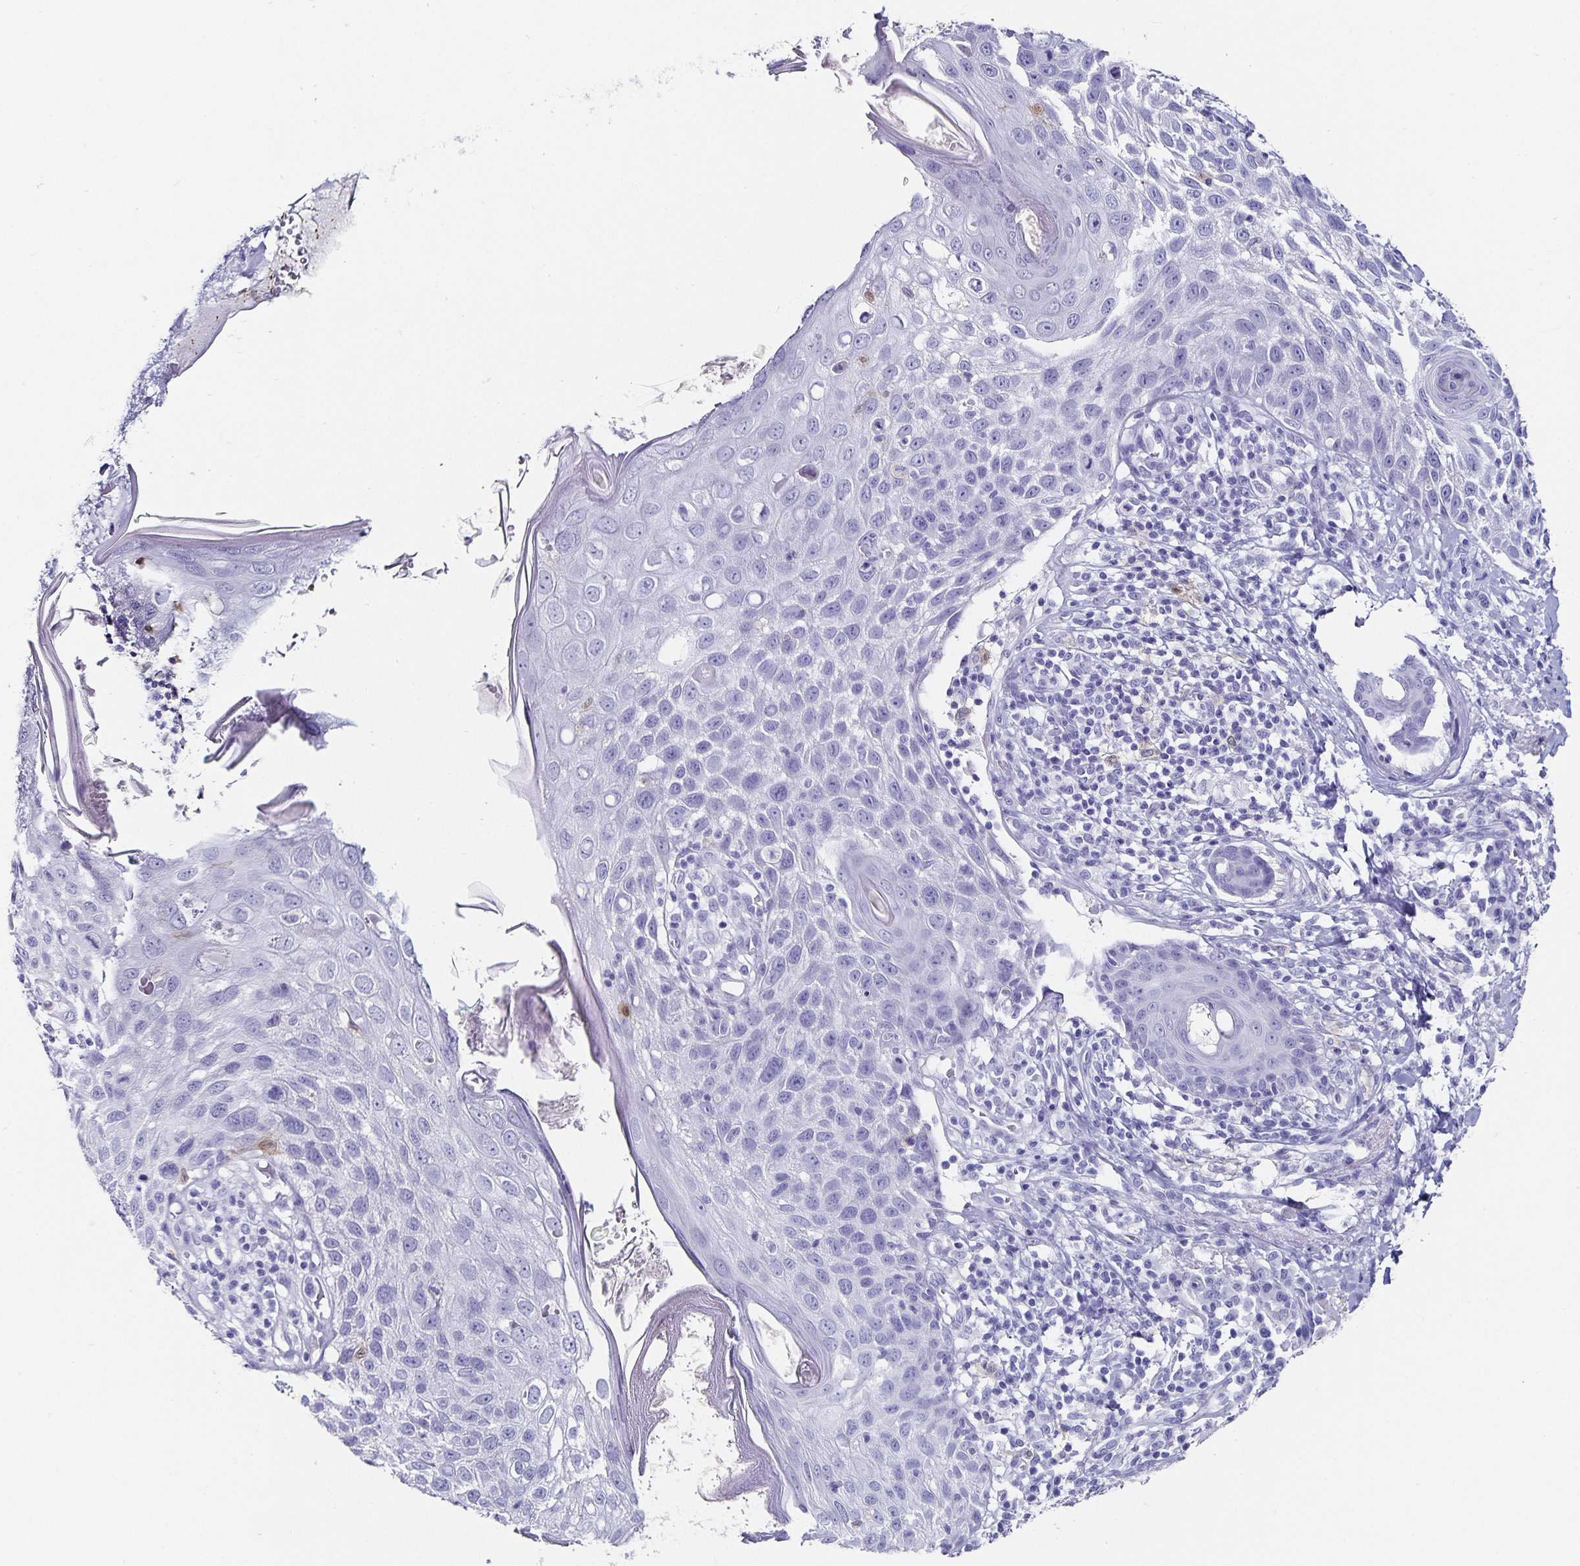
{"staining": {"intensity": "negative", "quantity": "none", "location": "none"}, "tissue": "skin cancer", "cell_type": "Tumor cells", "image_type": "cancer", "snomed": [{"axis": "morphology", "description": "Squamous cell carcinoma, NOS"}, {"axis": "topography", "description": "Skin"}], "caption": "This is an immunohistochemistry (IHC) photomicrograph of skin cancer (squamous cell carcinoma). There is no staining in tumor cells.", "gene": "CHGA", "patient": {"sex": "female", "age": 87}}